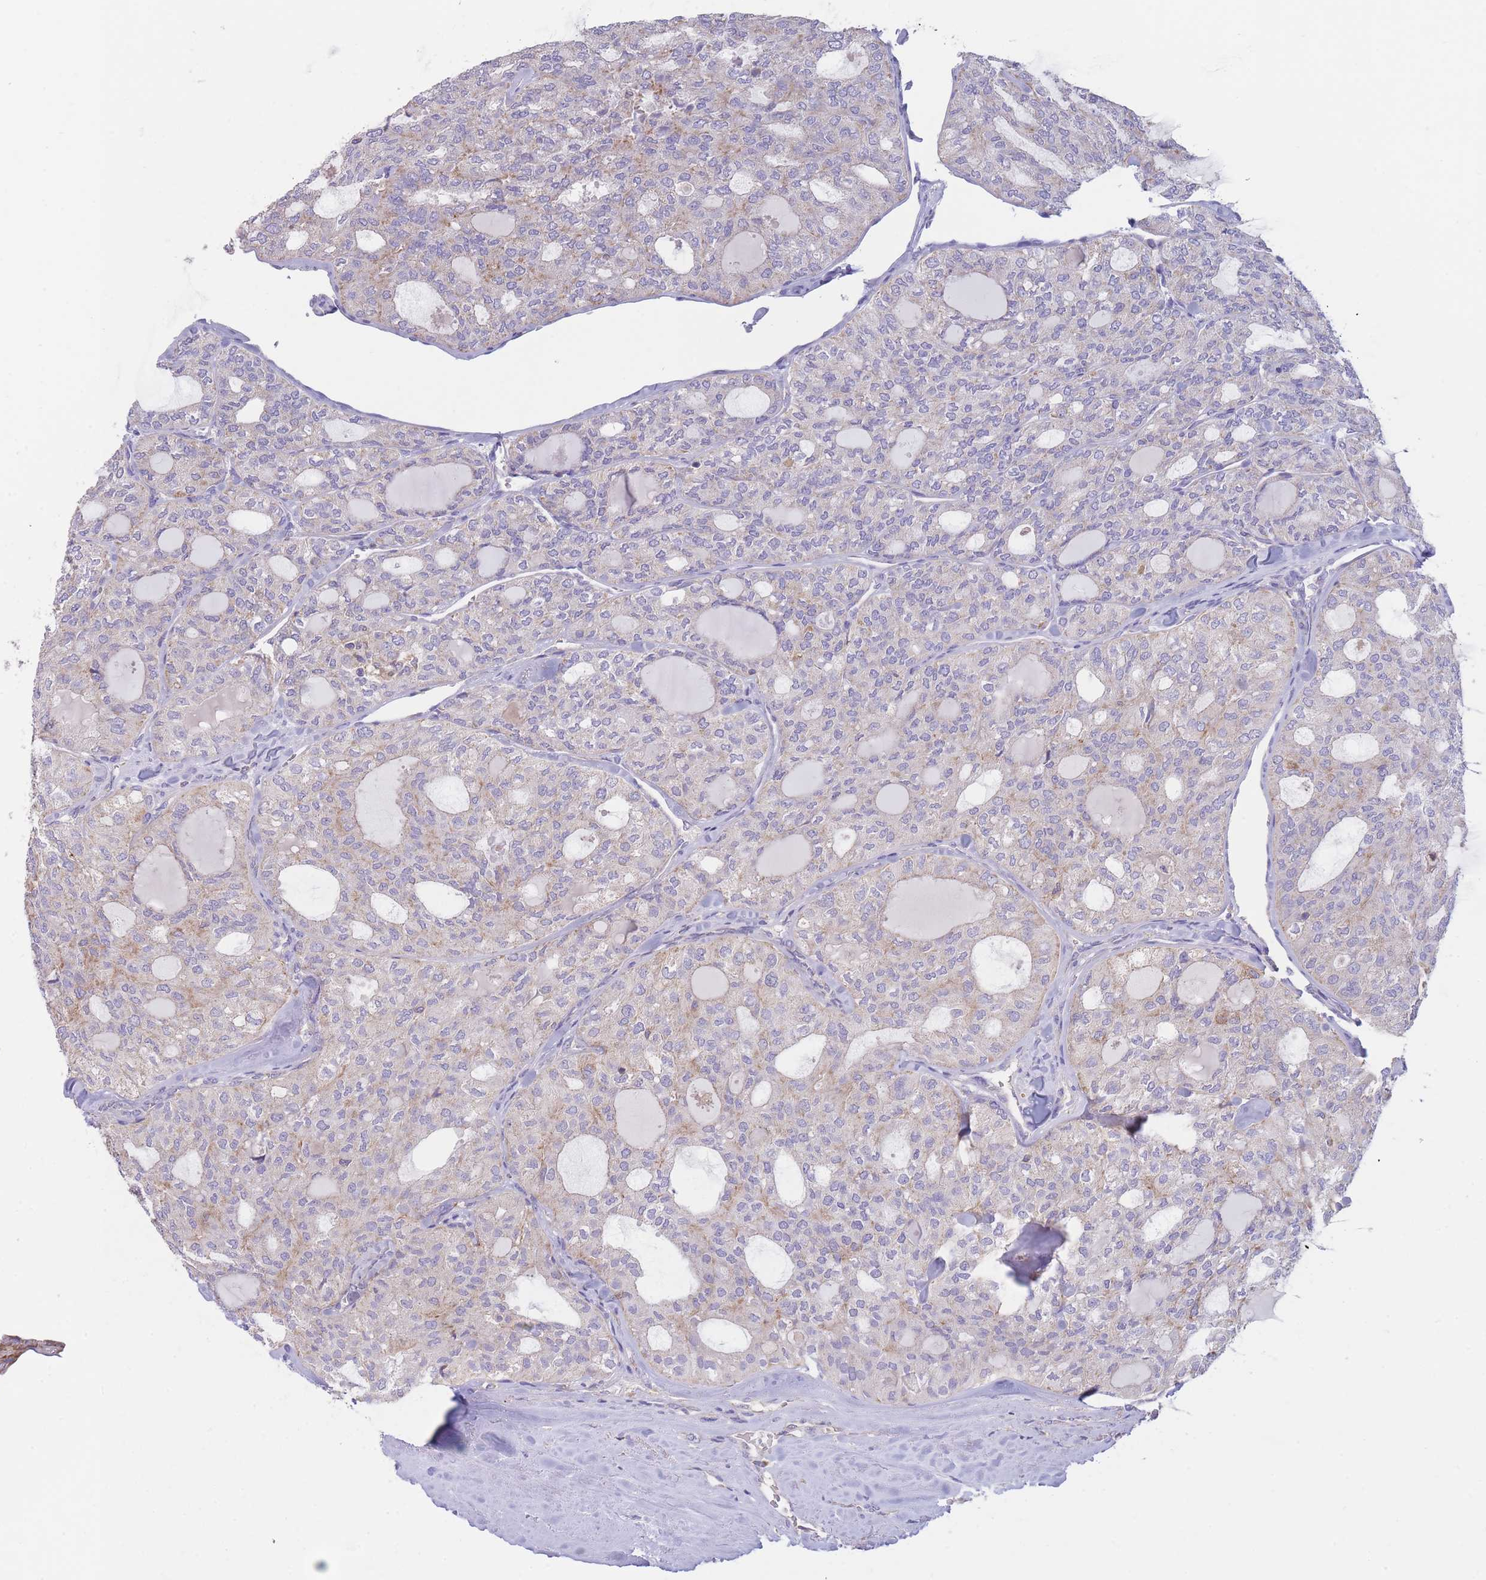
{"staining": {"intensity": "weak", "quantity": "<25%", "location": "cytoplasmic/membranous"}, "tissue": "thyroid cancer", "cell_type": "Tumor cells", "image_type": "cancer", "snomed": [{"axis": "morphology", "description": "Follicular adenoma carcinoma, NOS"}, {"axis": "topography", "description": "Thyroid gland"}], "caption": "This is an immunohistochemistry histopathology image of follicular adenoma carcinoma (thyroid). There is no positivity in tumor cells.", "gene": "SLC25A42", "patient": {"sex": "male", "age": 75}}